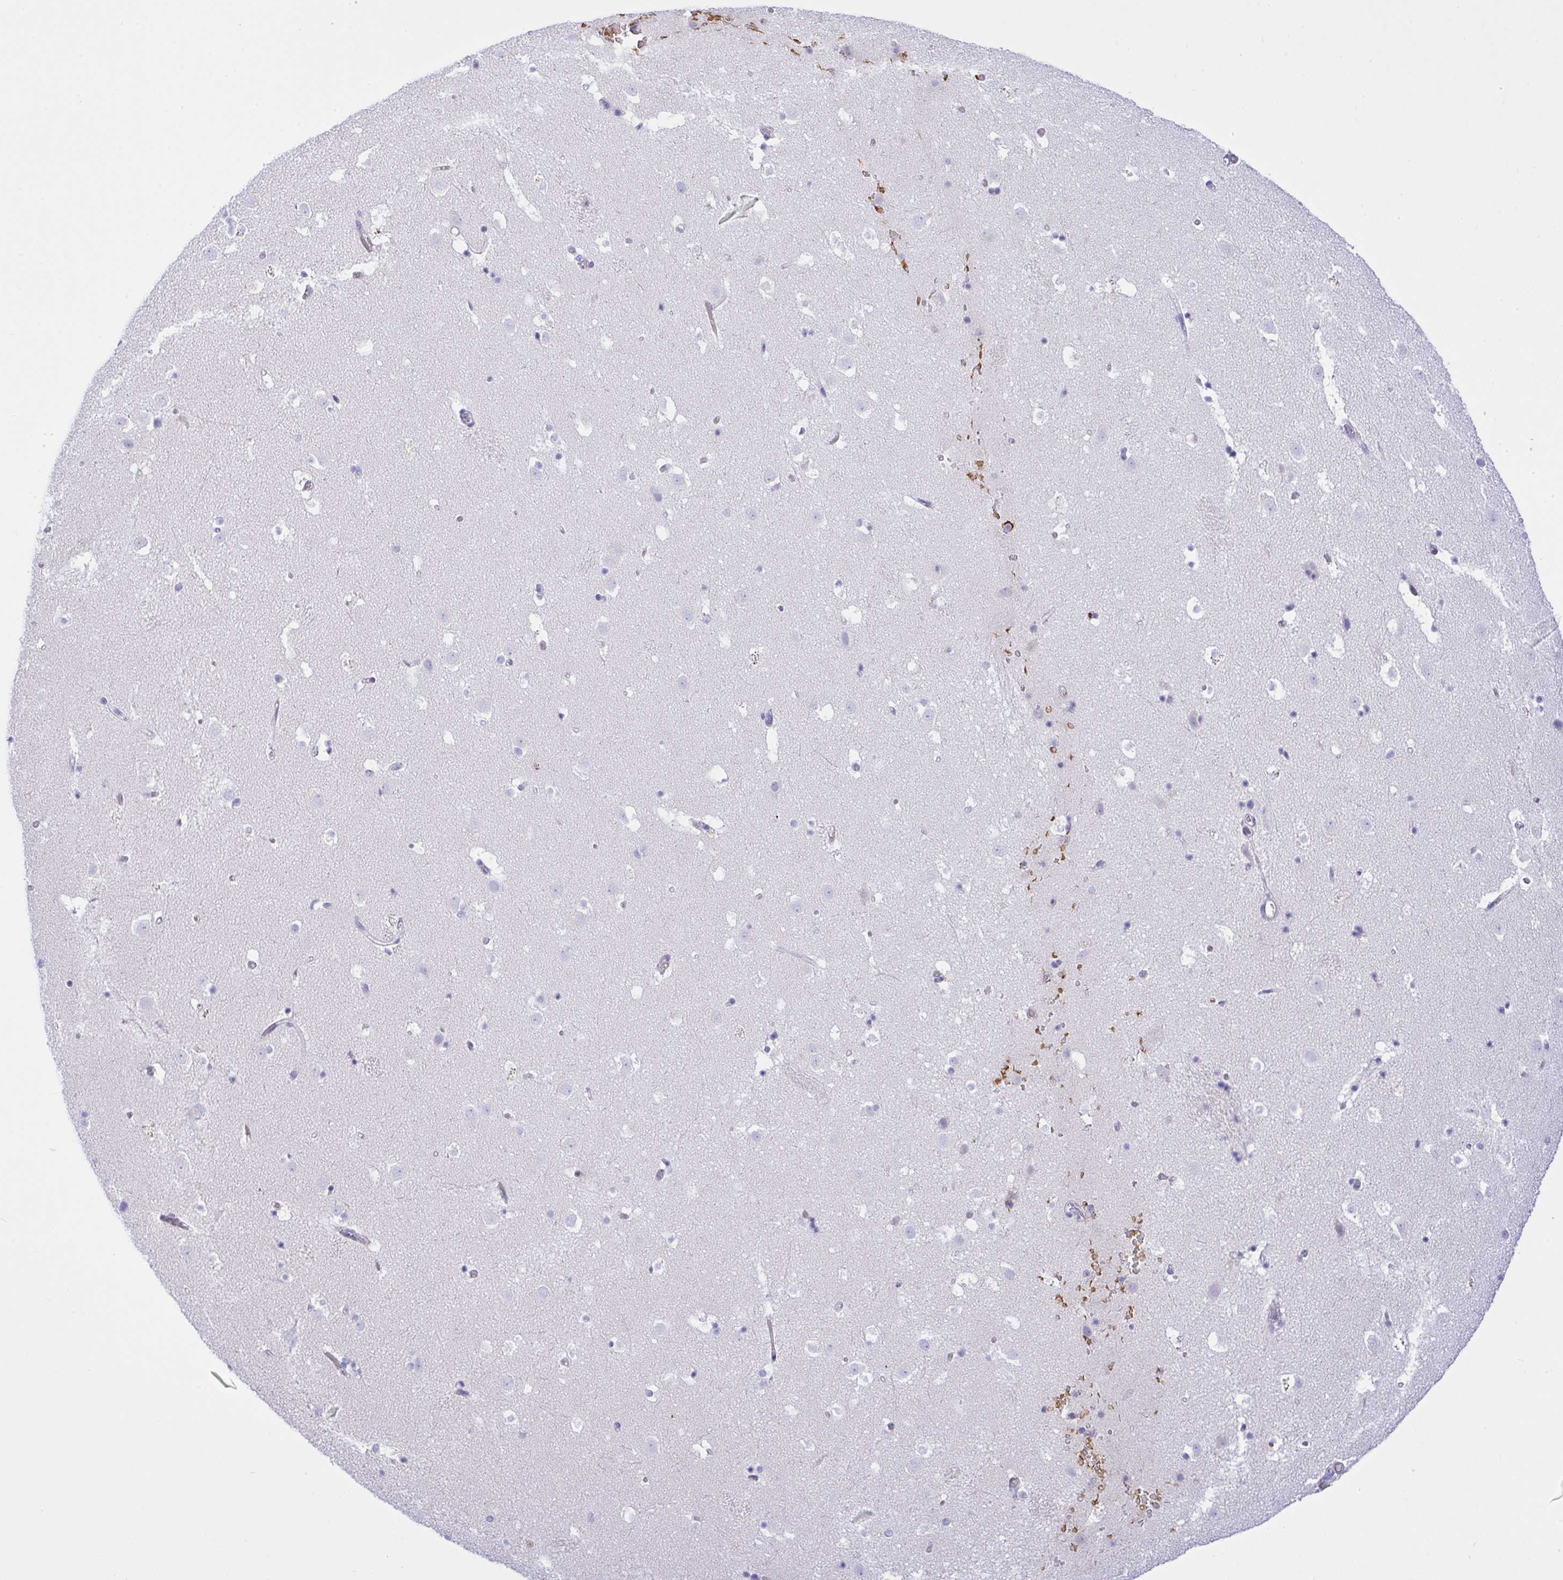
{"staining": {"intensity": "negative", "quantity": "none", "location": "none"}, "tissue": "caudate", "cell_type": "Glial cells", "image_type": "normal", "snomed": [{"axis": "morphology", "description": "Normal tissue, NOS"}, {"axis": "topography", "description": "Lateral ventricle wall"}], "caption": "An image of human caudate is negative for staining in glial cells. The staining was performed using DAB to visualize the protein expression in brown, while the nuclei were stained in blue with hematoxylin (Magnification: 20x).", "gene": "ZNF221", "patient": {"sex": "male", "age": 37}}